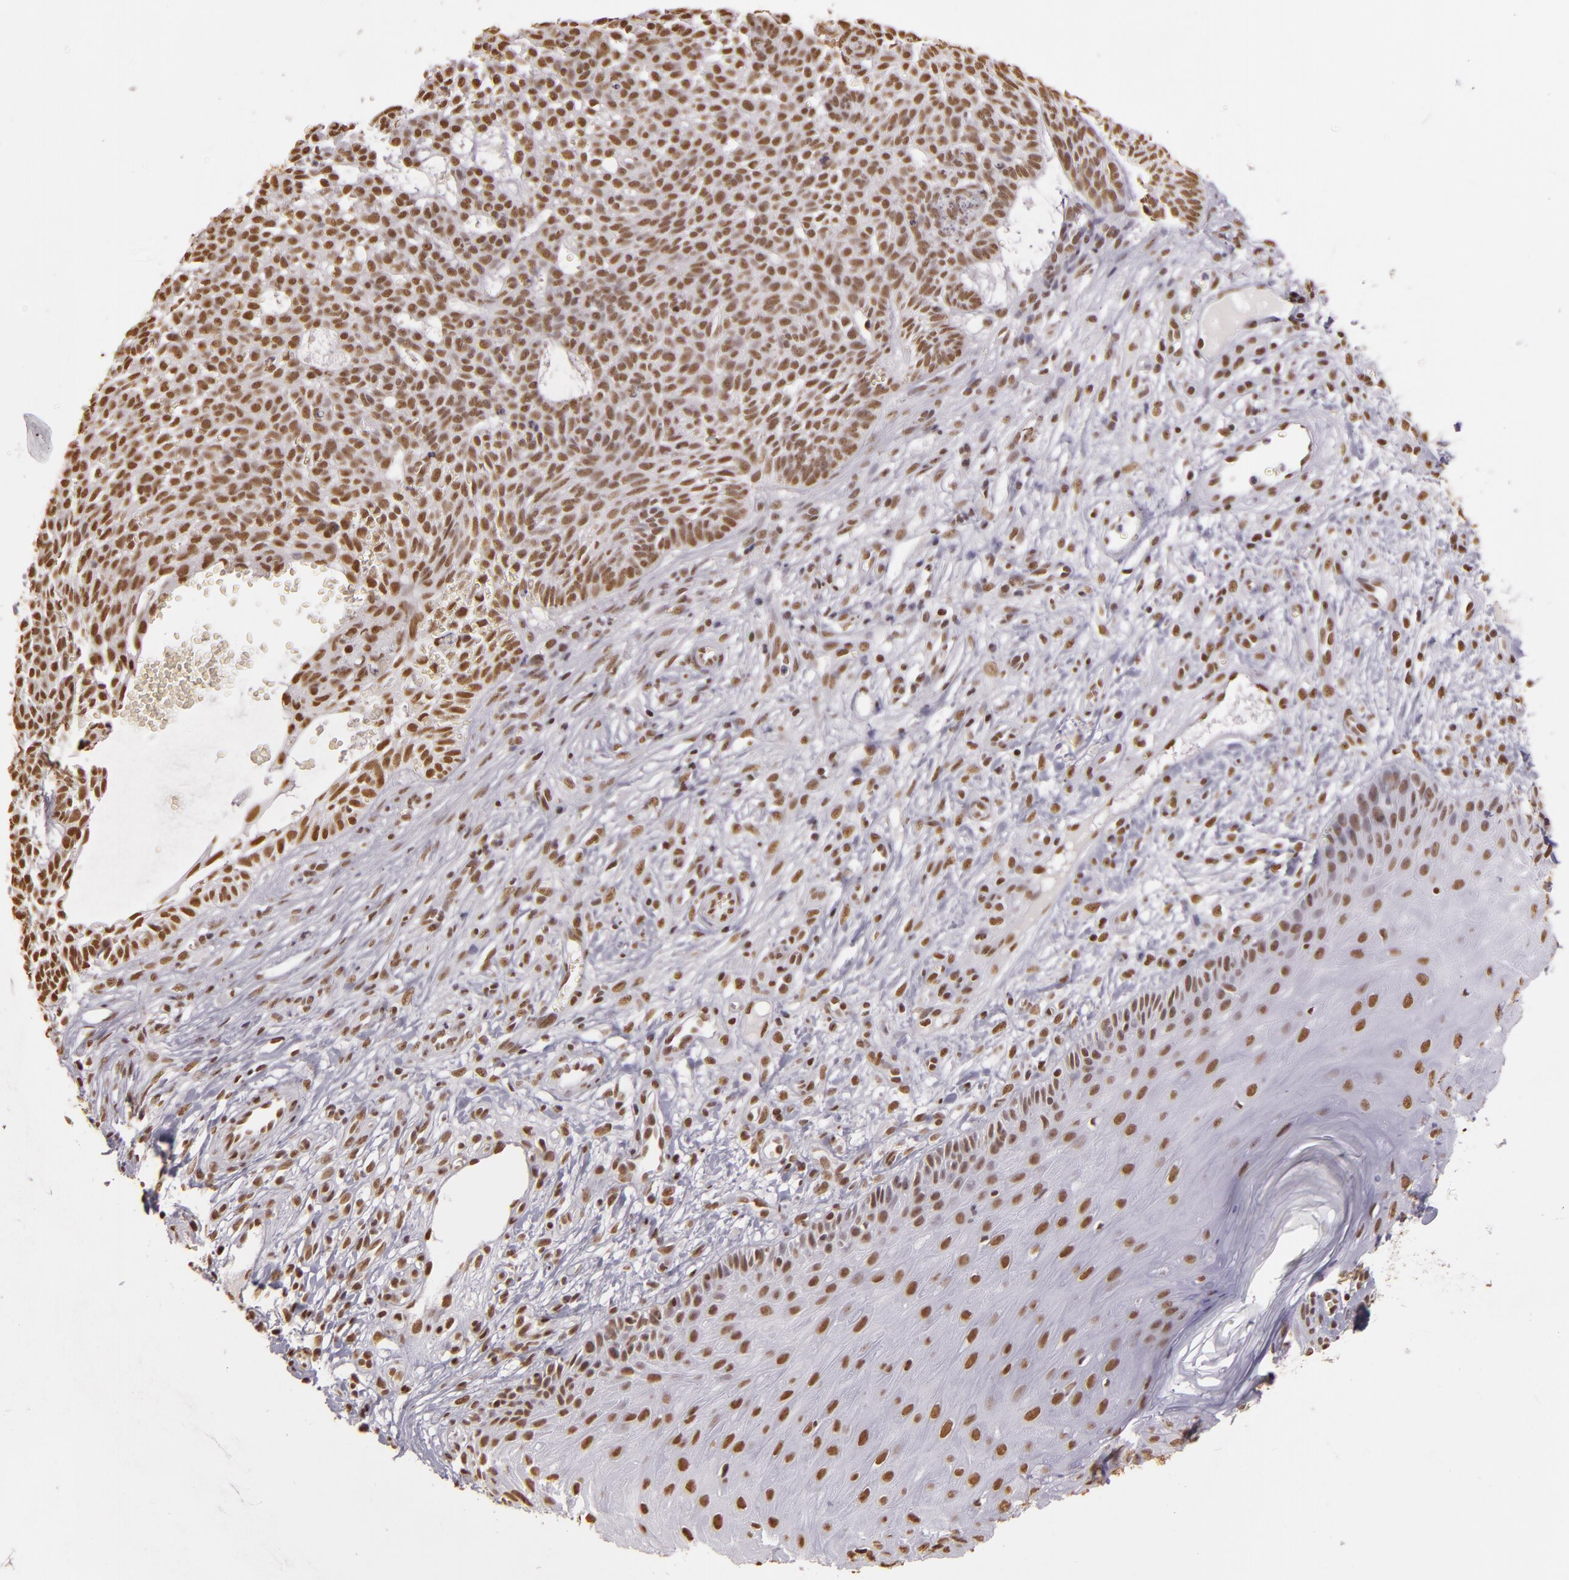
{"staining": {"intensity": "moderate", "quantity": ">75%", "location": "nuclear"}, "tissue": "skin cancer", "cell_type": "Tumor cells", "image_type": "cancer", "snomed": [{"axis": "morphology", "description": "Basal cell carcinoma"}, {"axis": "topography", "description": "Skin"}], "caption": "Moderate nuclear staining for a protein is appreciated in approximately >75% of tumor cells of skin basal cell carcinoma using IHC.", "gene": "PAPOLA", "patient": {"sex": "male", "age": 75}}